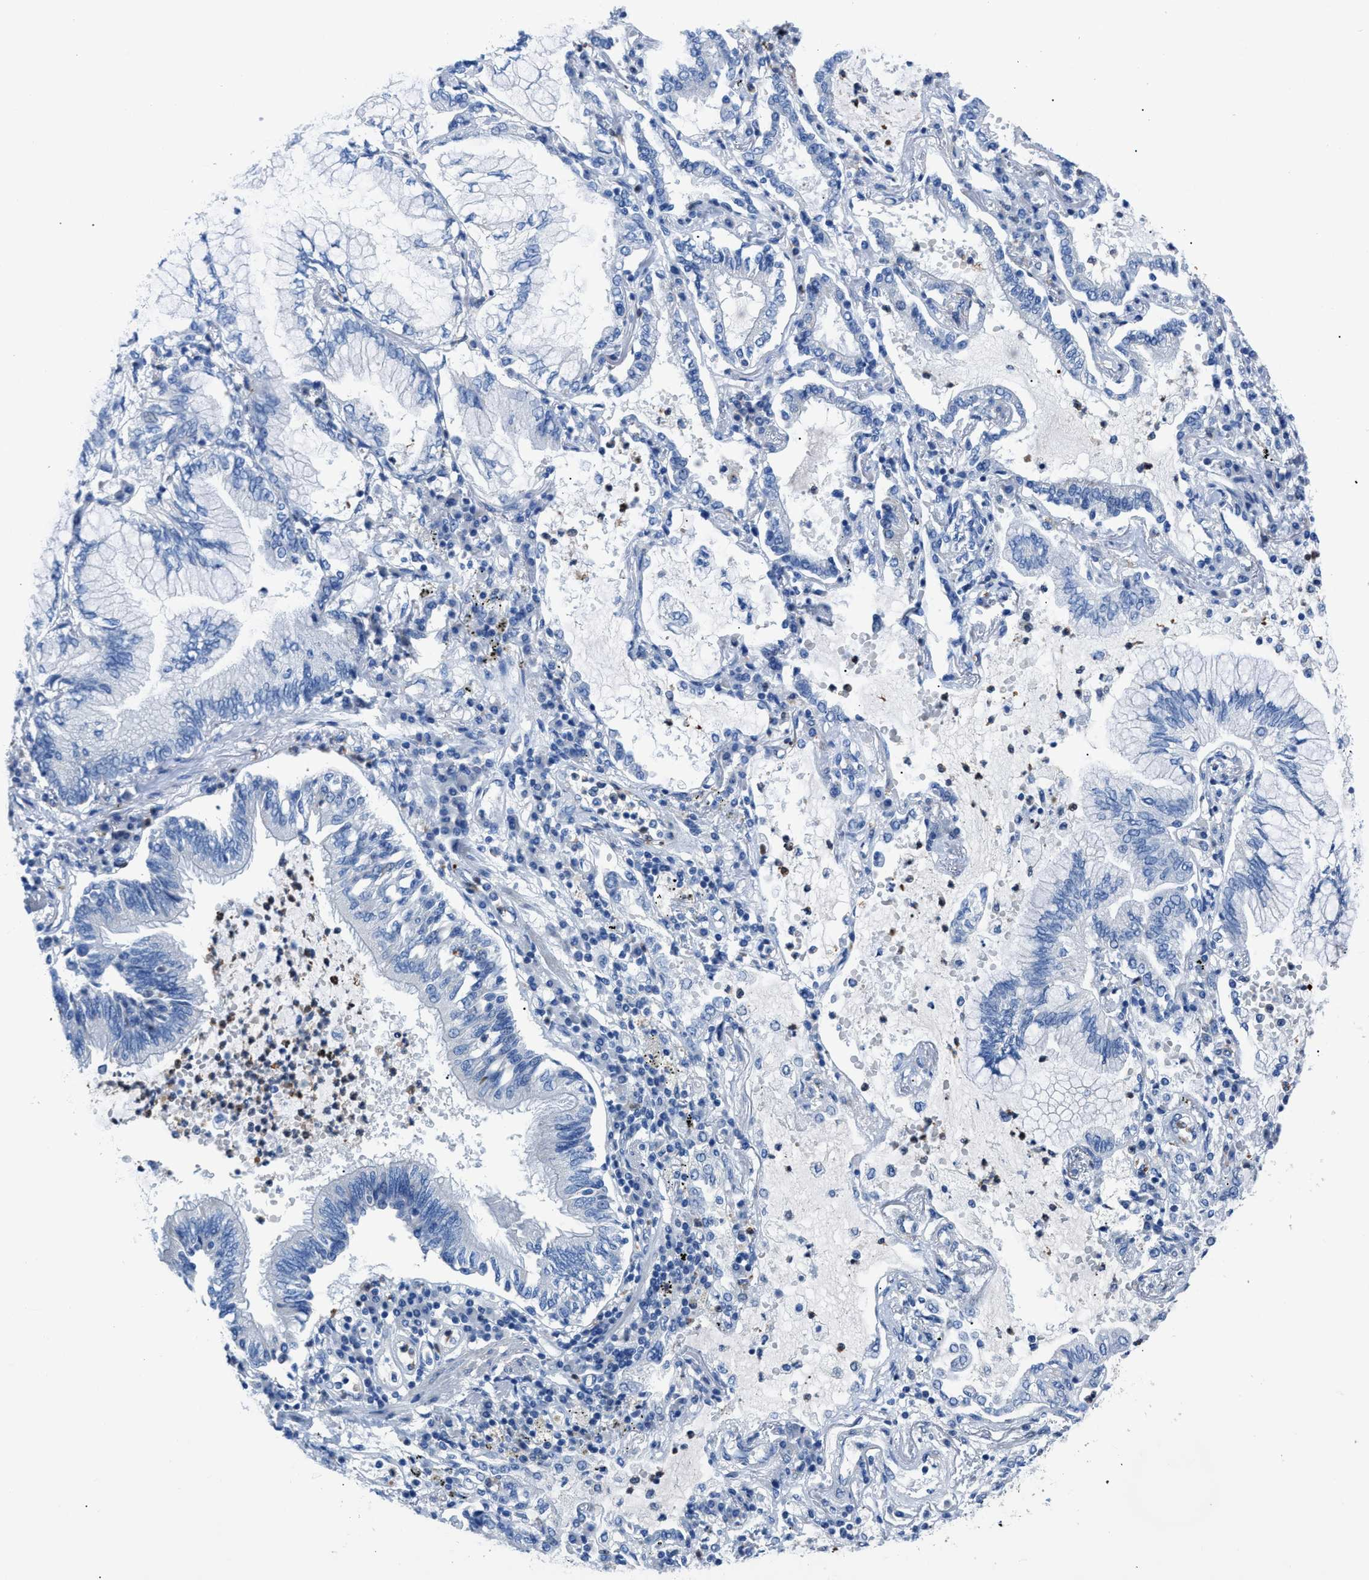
{"staining": {"intensity": "negative", "quantity": "none", "location": "none"}, "tissue": "lung cancer", "cell_type": "Tumor cells", "image_type": "cancer", "snomed": [{"axis": "morphology", "description": "Normal tissue, NOS"}, {"axis": "morphology", "description": "Adenocarcinoma, NOS"}, {"axis": "topography", "description": "Bronchus"}, {"axis": "topography", "description": "Lung"}], "caption": "Tumor cells are negative for protein expression in human lung cancer (adenocarcinoma).", "gene": "ITPR1", "patient": {"sex": "female", "age": 70}}